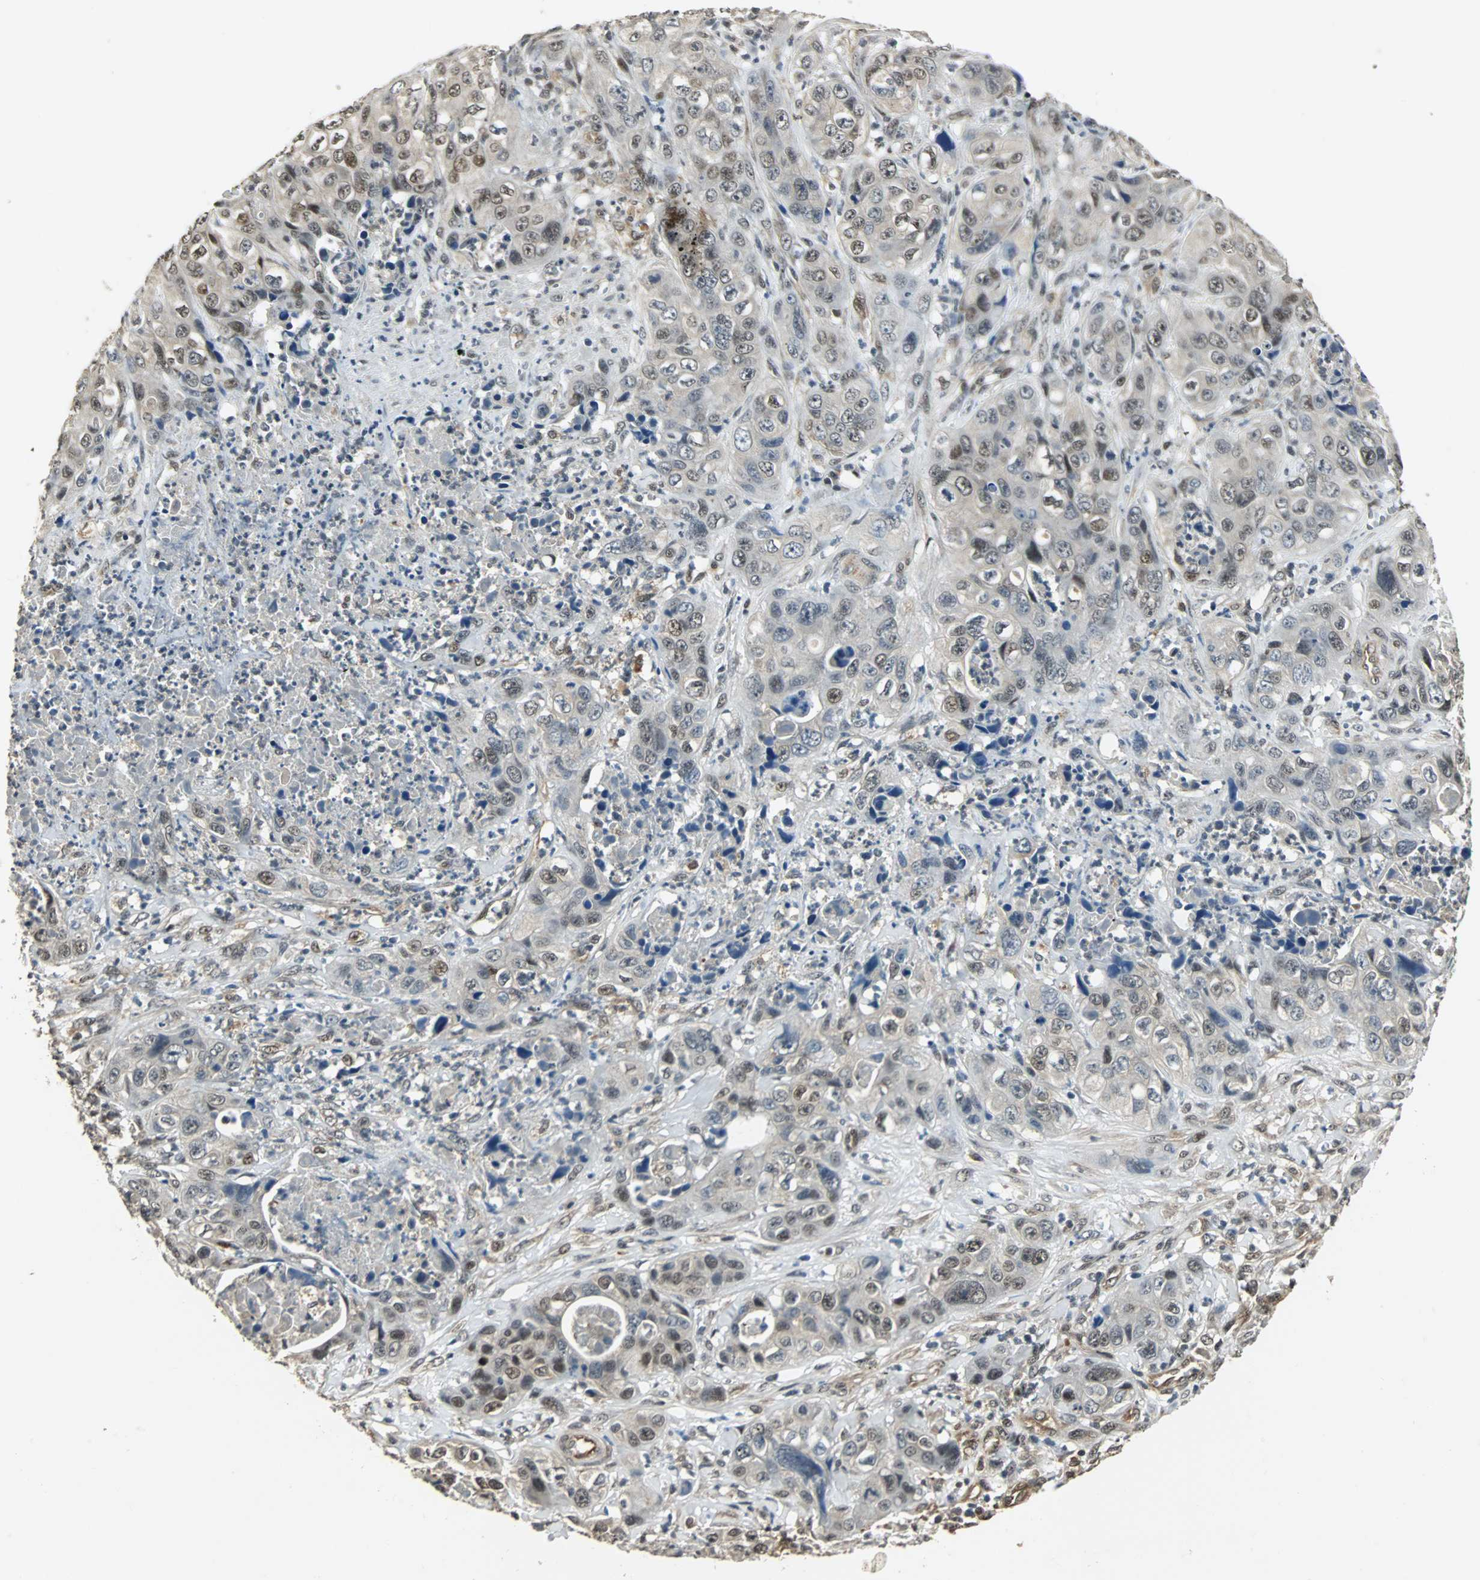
{"staining": {"intensity": "moderate", "quantity": "25%-75%", "location": "nuclear"}, "tissue": "liver cancer", "cell_type": "Tumor cells", "image_type": "cancer", "snomed": [{"axis": "morphology", "description": "Cholangiocarcinoma"}, {"axis": "topography", "description": "Liver"}], "caption": "DAB immunohistochemical staining of liver cancer (cholangiocarcinoma) displays moderate nuclear protein staining in approximately 25%-75% of tumor cells.", "gene": "MED4", "patient": {"sex": "female", "age": 61}}